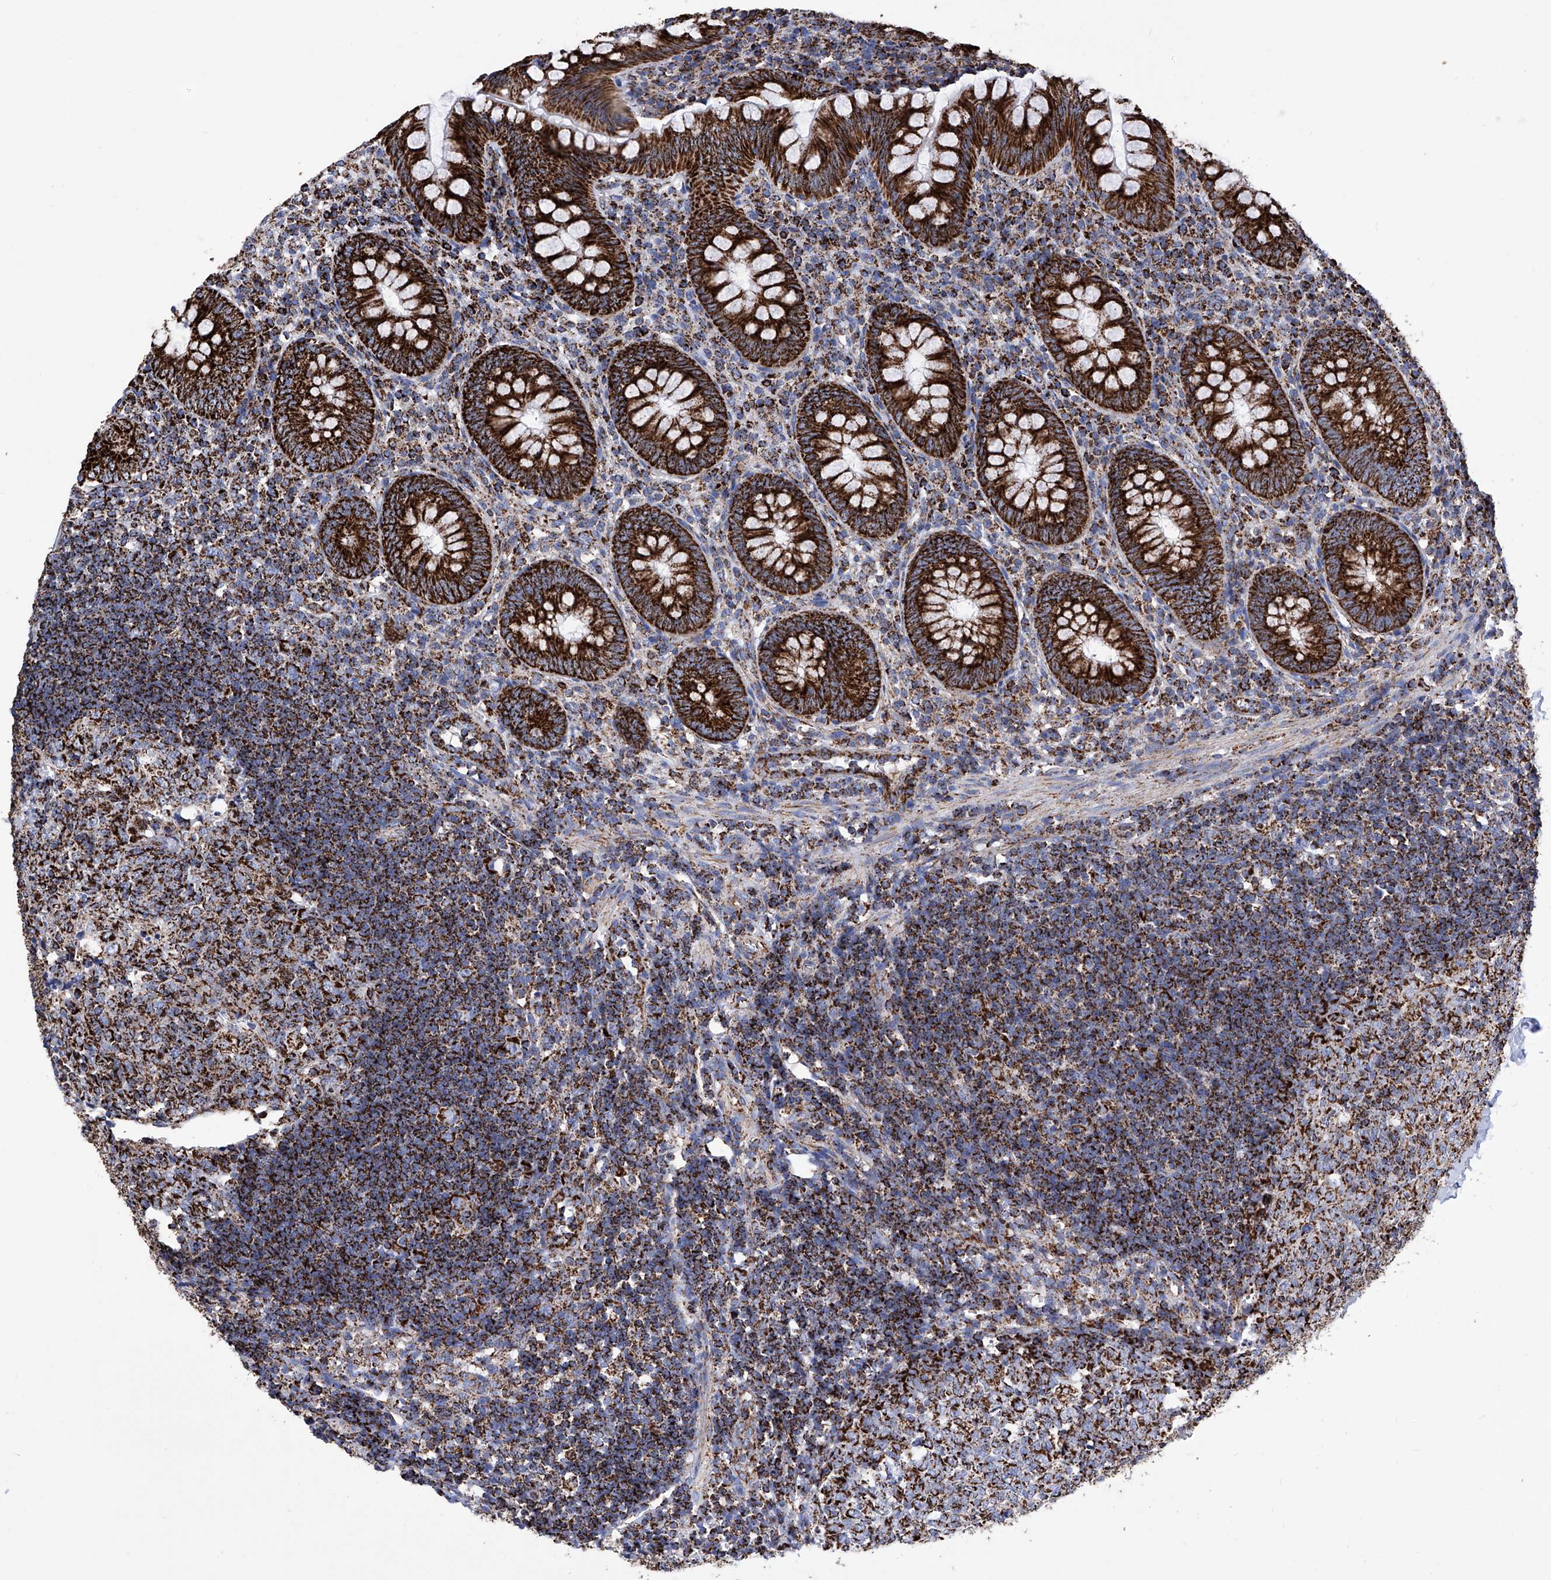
{"staining": {"intensity": "strong", "quantity": ">75%", "location": "cytoplasmic/membranous"}, "tissue": "appendix", "cell_type": "Glandular cells", "image_type": "normal", "snomed": [{"axis": "morphology", "description": "Normal tissue, NOS"}, {"axis": "topography", "description": "Appendix"}], "caption": "The image exhibits immunohistochemical staining of unremarkable appendix. There is strong cytoplasmic/membranous positivity is identified in about >75% of glandular cells.", "gene": "ATP5PF", "patient": {"sex": "male", "age": 14}}